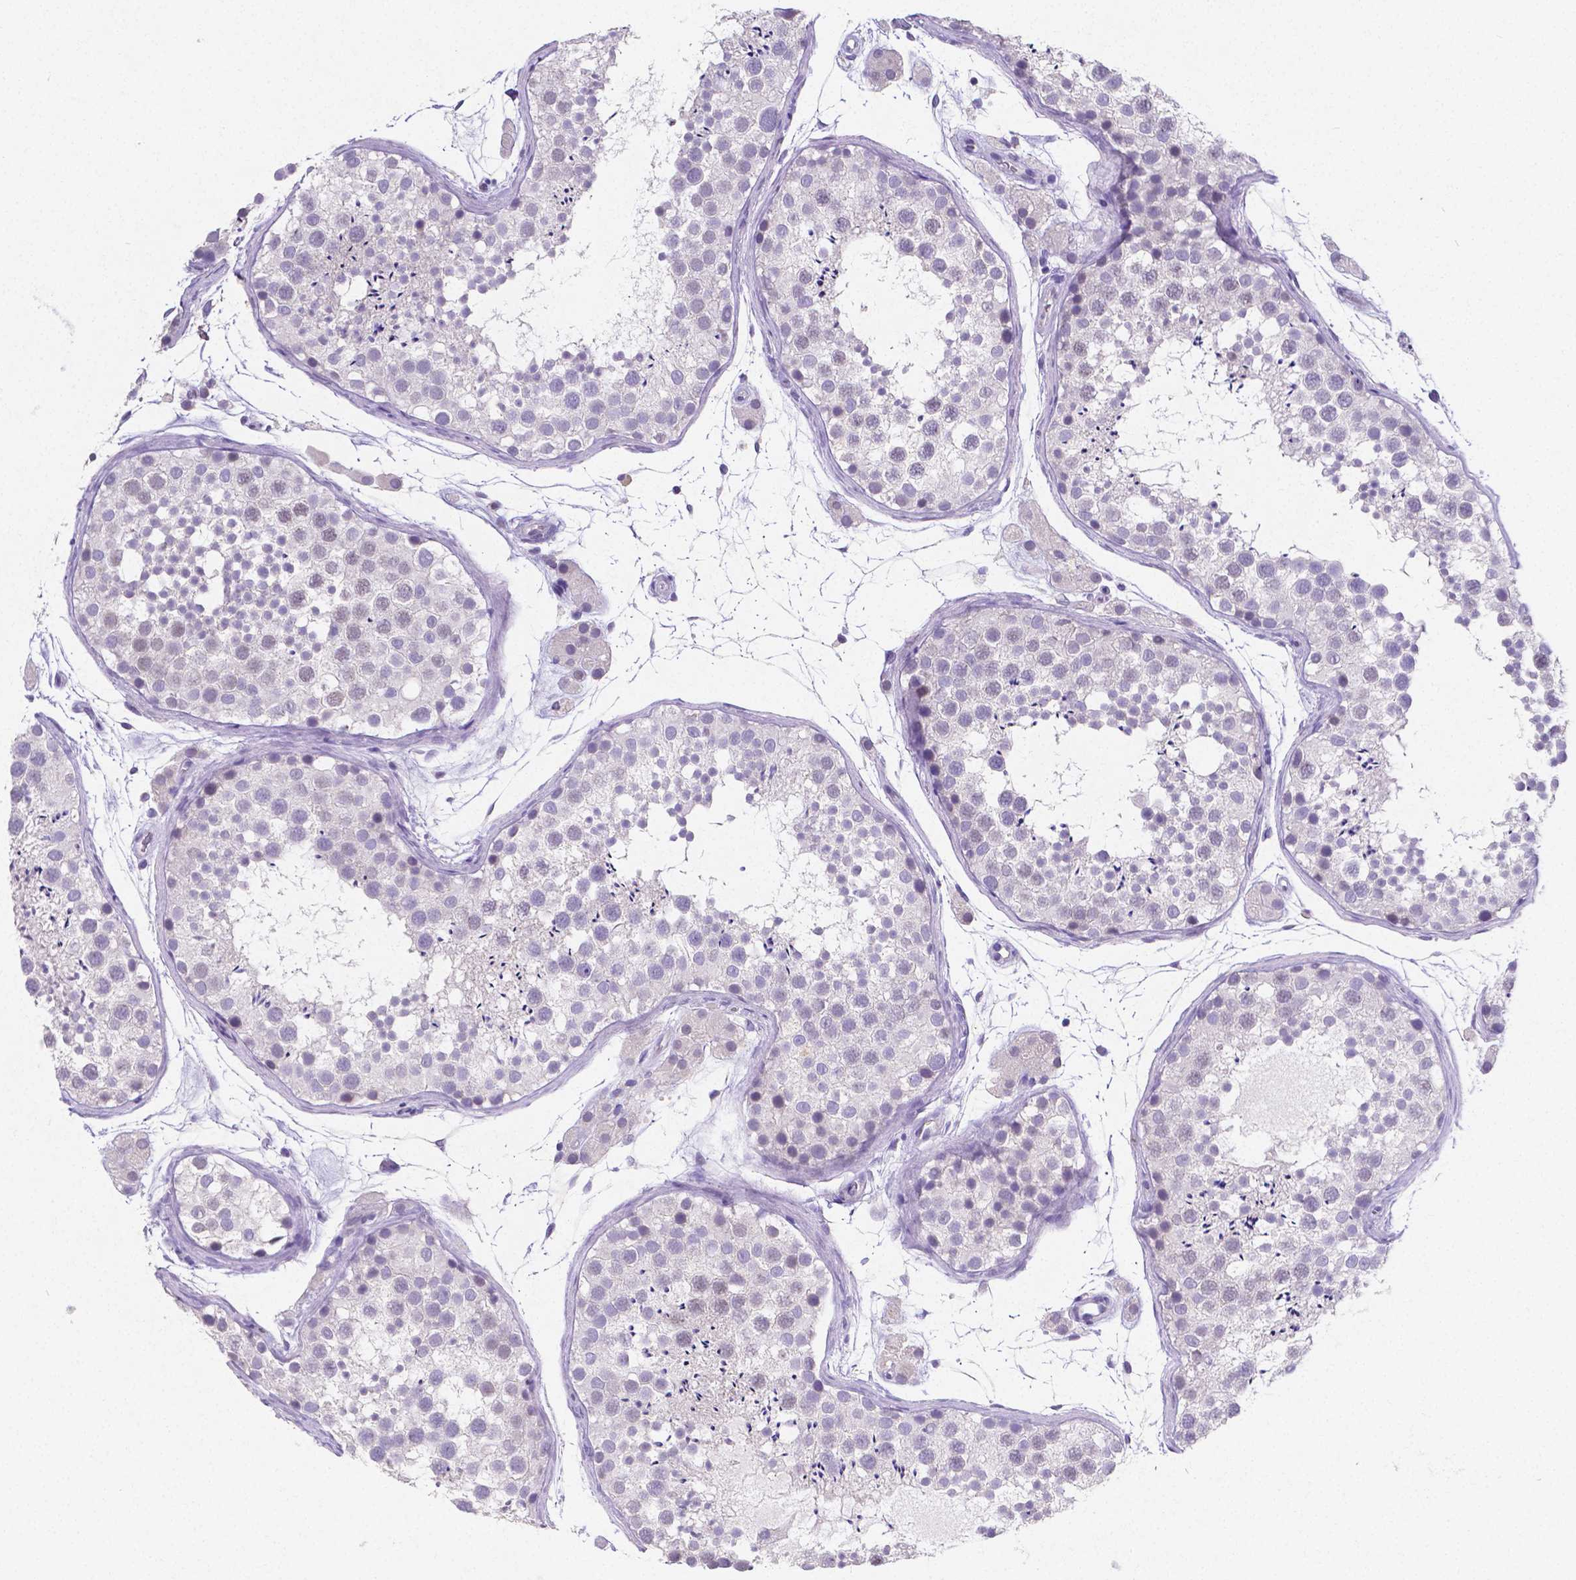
{"staining": {"intensity": "negative", "quantity": "none", "location": "none"}, "tissue": "testis", "cell_type": "Cells in seminiferous ducts", "image_type": "normal", "snomed": [{"axis": "morphology", "description": "Normal tissue, NOS"}, {"axis": "topography", "description": "Testis"}], "caption": "Immunohistochemical staining of benign testis shows no significant positivity in cells in seminiferous ducts.", "gene": "SATB2", "patient": {"sex": "male", "age": 41}}